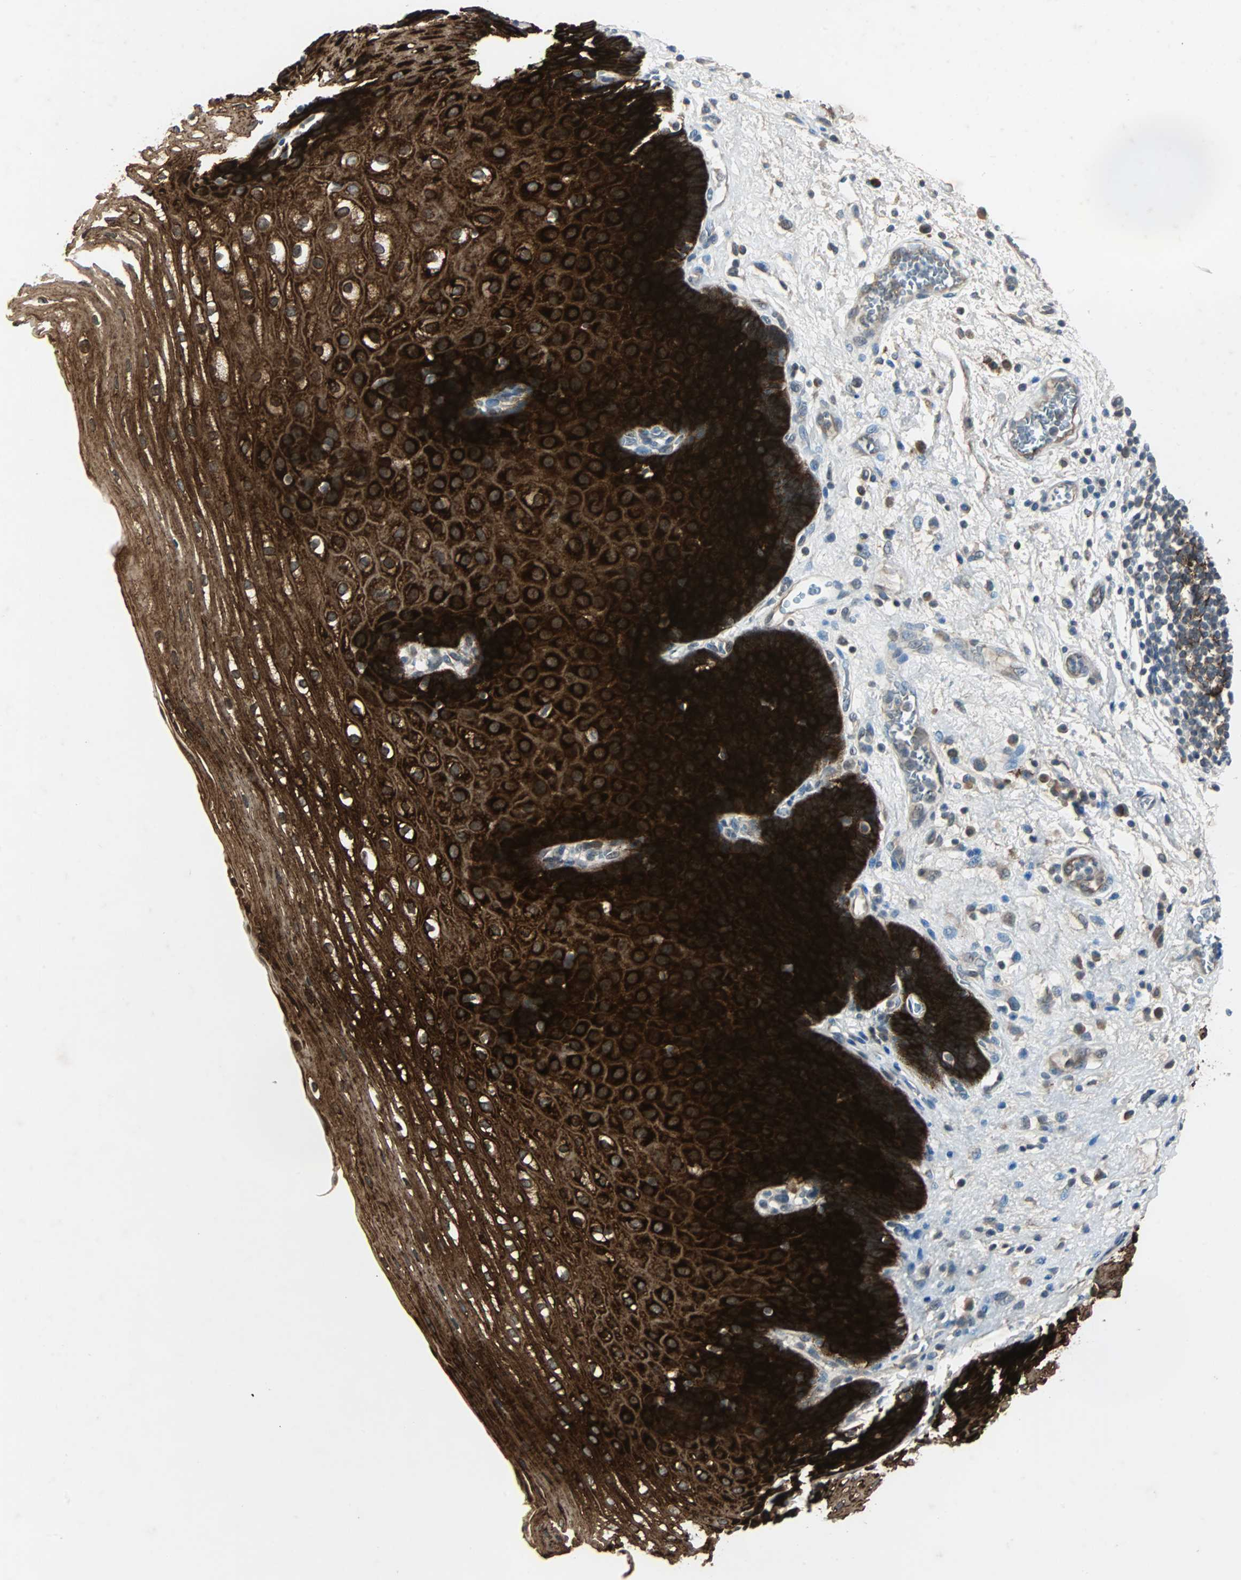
{"staining": {"intensity": "strong", "quantity": ">75%", "location": "cytoplasmic/membranous,nuclear"}, "tissue": "esophagus", "cell_type": "Squamous epithelial cells", "image_type": "normal", "snomed": [{"axis": "morphology", "description": "Normal tissue, NOS"}, {"axis": "topography", "description": "Esophagus"}], "caption": "Immunohistochemical staining of unremarkable esophagus shows >75% levels of strong cytoplasmic/membranous,nuclear protein staining in approximately >75% of squamous epithelial cells.", "gene": "CMC2", "patient": {"sex": "male", "age": 48}}